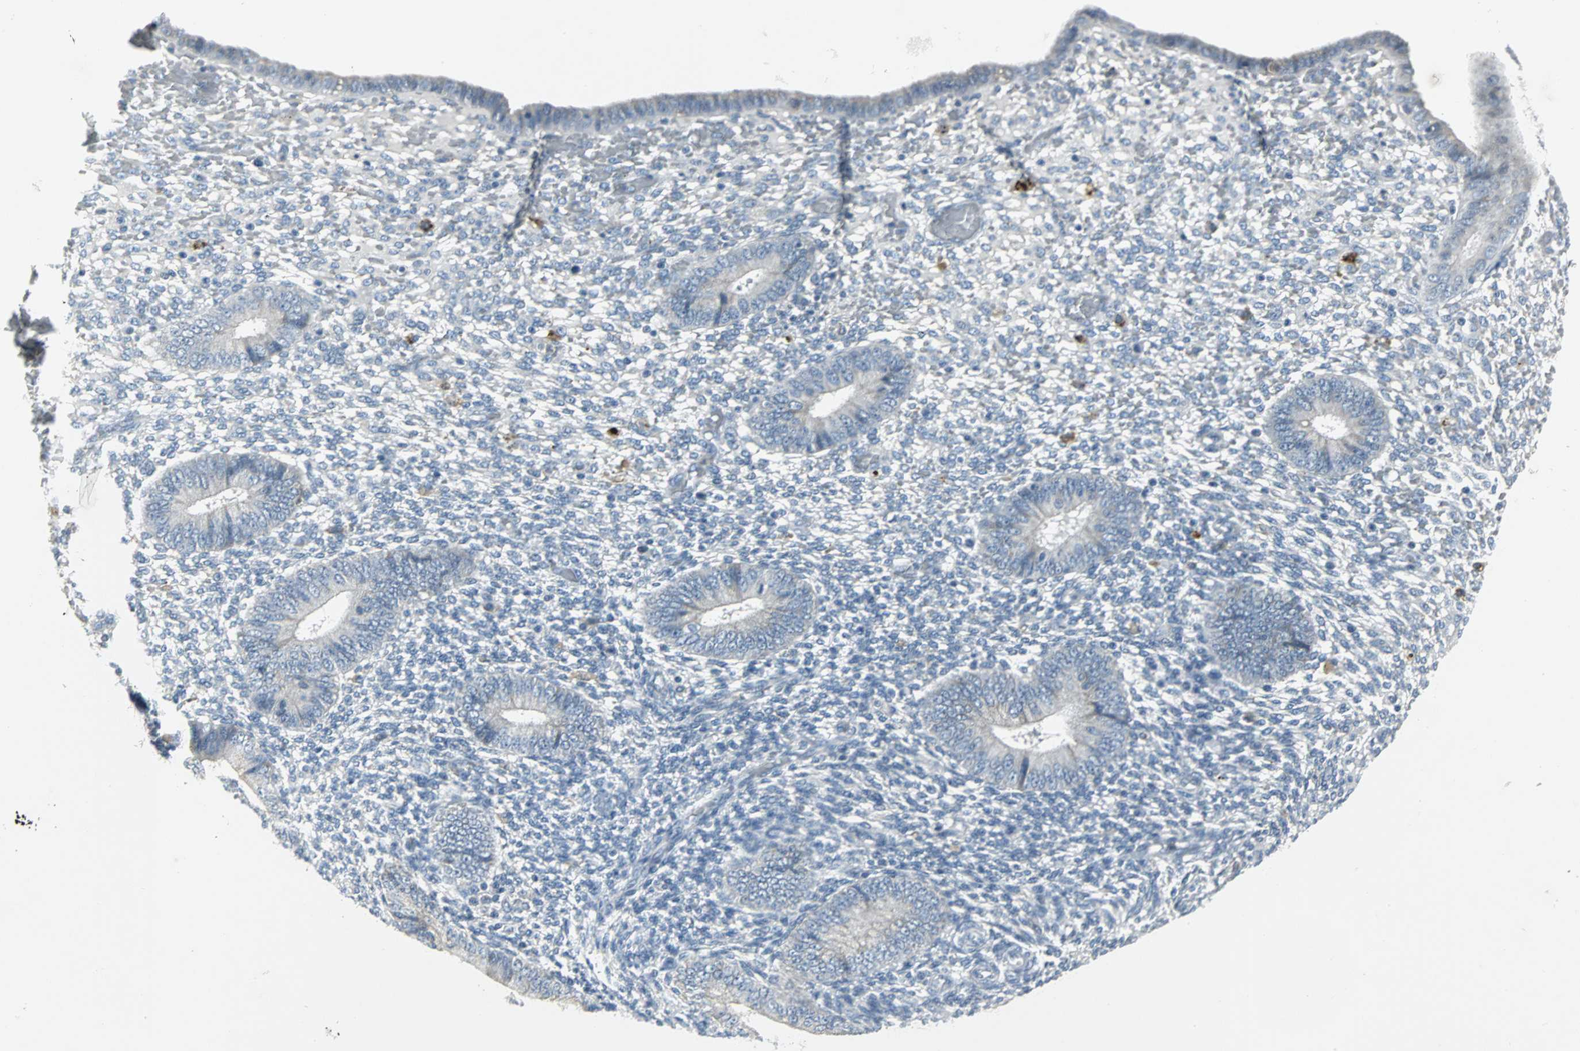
{"staining": {"intensity": "negative", "quantity": "none", "location": "none"}, "tissue": "endometrium", "cell_type": "Cells in endometrial stroma", "image_type": "normal", "snomed": [{"axis": "morphology", "description": "Normal tissue, NOS"}, {"axis": "topography", "description": "Endometrium"}], "caption": "This is a image of IHC staining of normal endometrium, which shows no expression in cells in endometrial stroma. Nuclei are stained in blue.", "gene": "SLC2A5", "patient": {"sex": "female", "age": 42}}